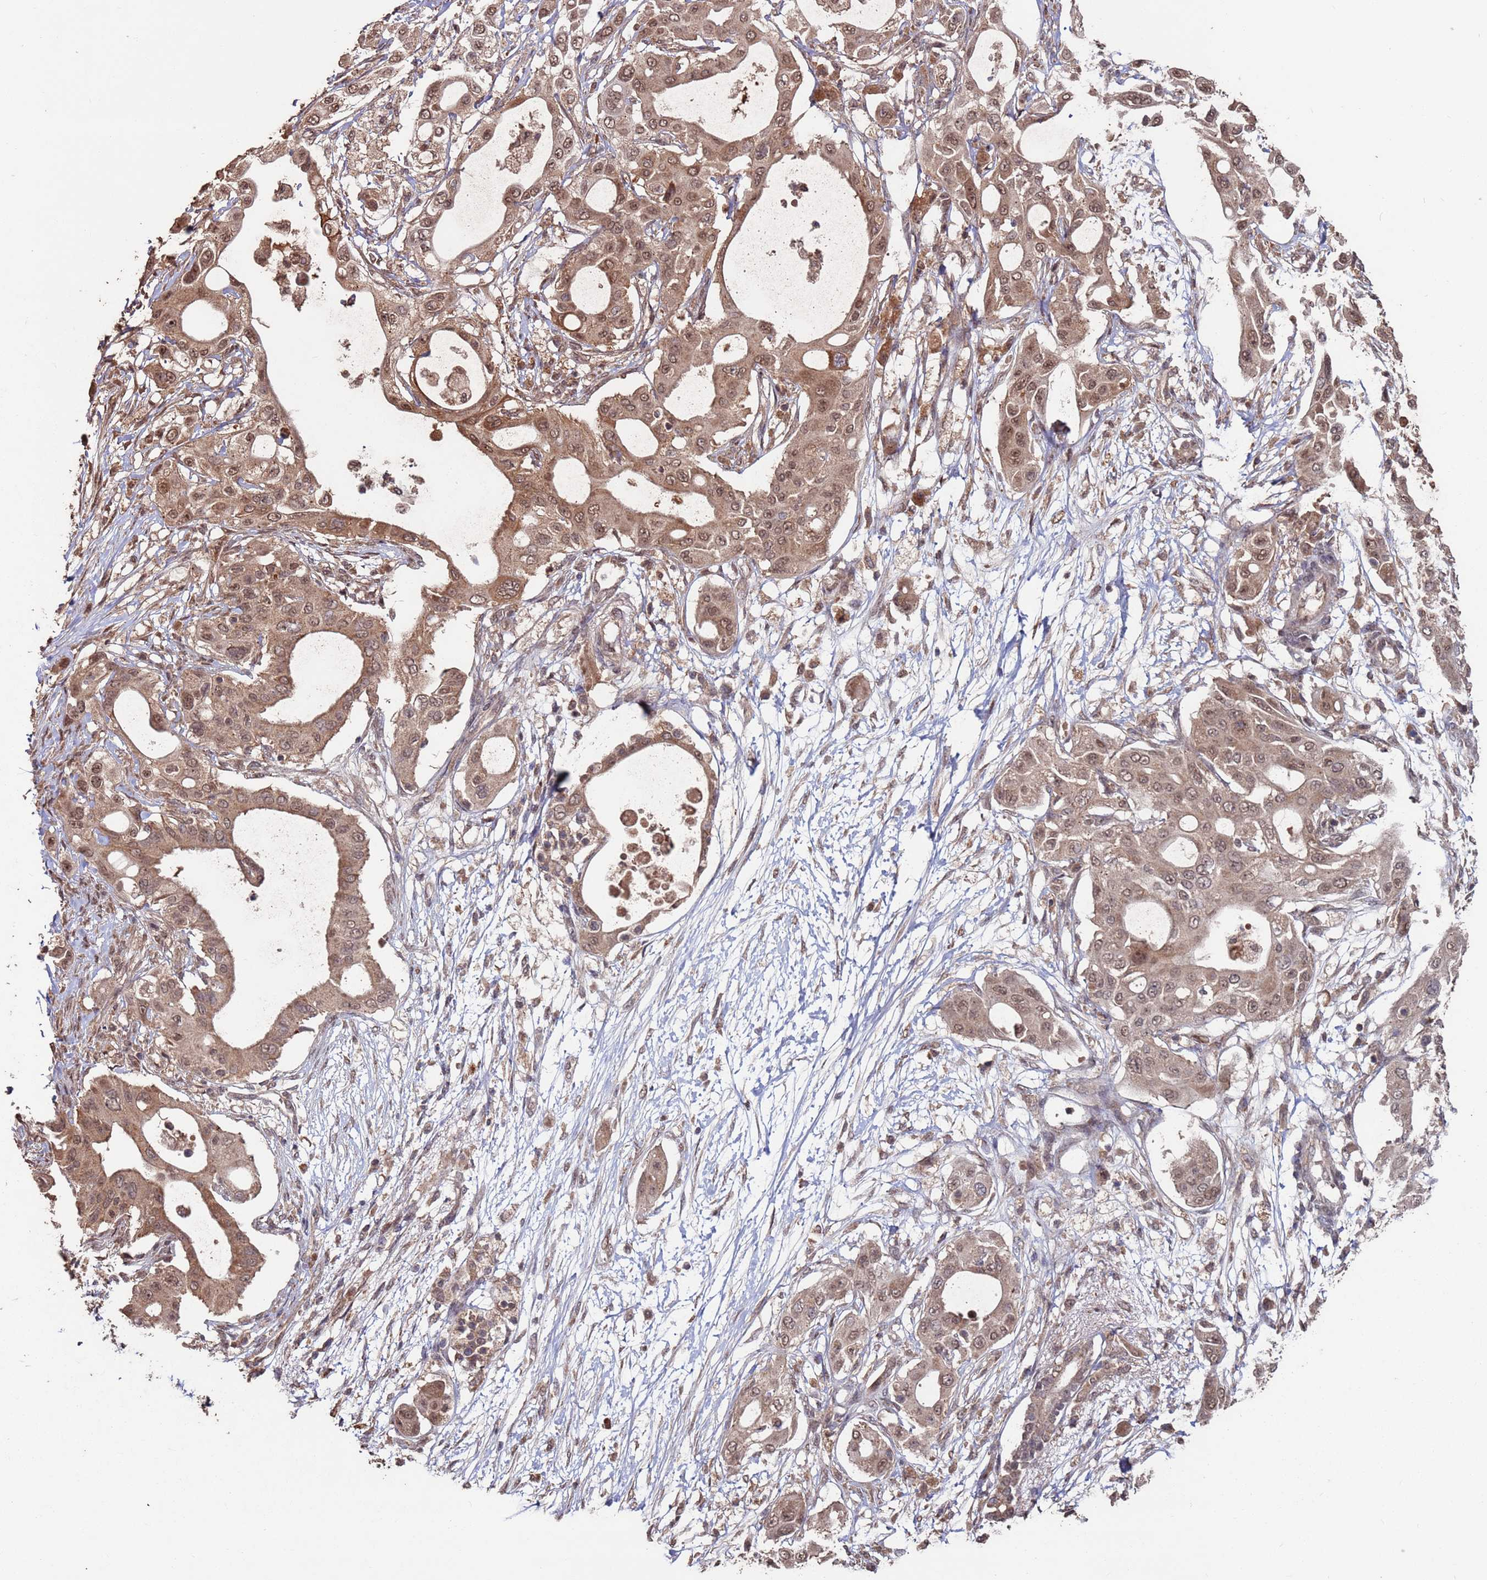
{"staining": {"intensity": "moderate", "quantity": ">75%", "location": "cytoplasmic/membranous,nuclear"}, "tissue": "pancreatic cancer", "cell_type": "Tumor cells", "image_type": "cancer", "snomed": [{"axis": "morphology", "description": "Adenocarcinoma, NOS"}, {"axis": "topography", "description": "Pancreas"}], "caption": "Immunohistochemical staining of human pancreatic cancer (adenocarcinoma) exhibits medium levels of moderate cytoplasmic/membranous and nuclear positivity in about >75% of tumor cells. The protein of interest is shown in brown color, while the nuclei are stained blue.", "gene": "PRR7", "patient": {"sex": "male", "age": 68}}